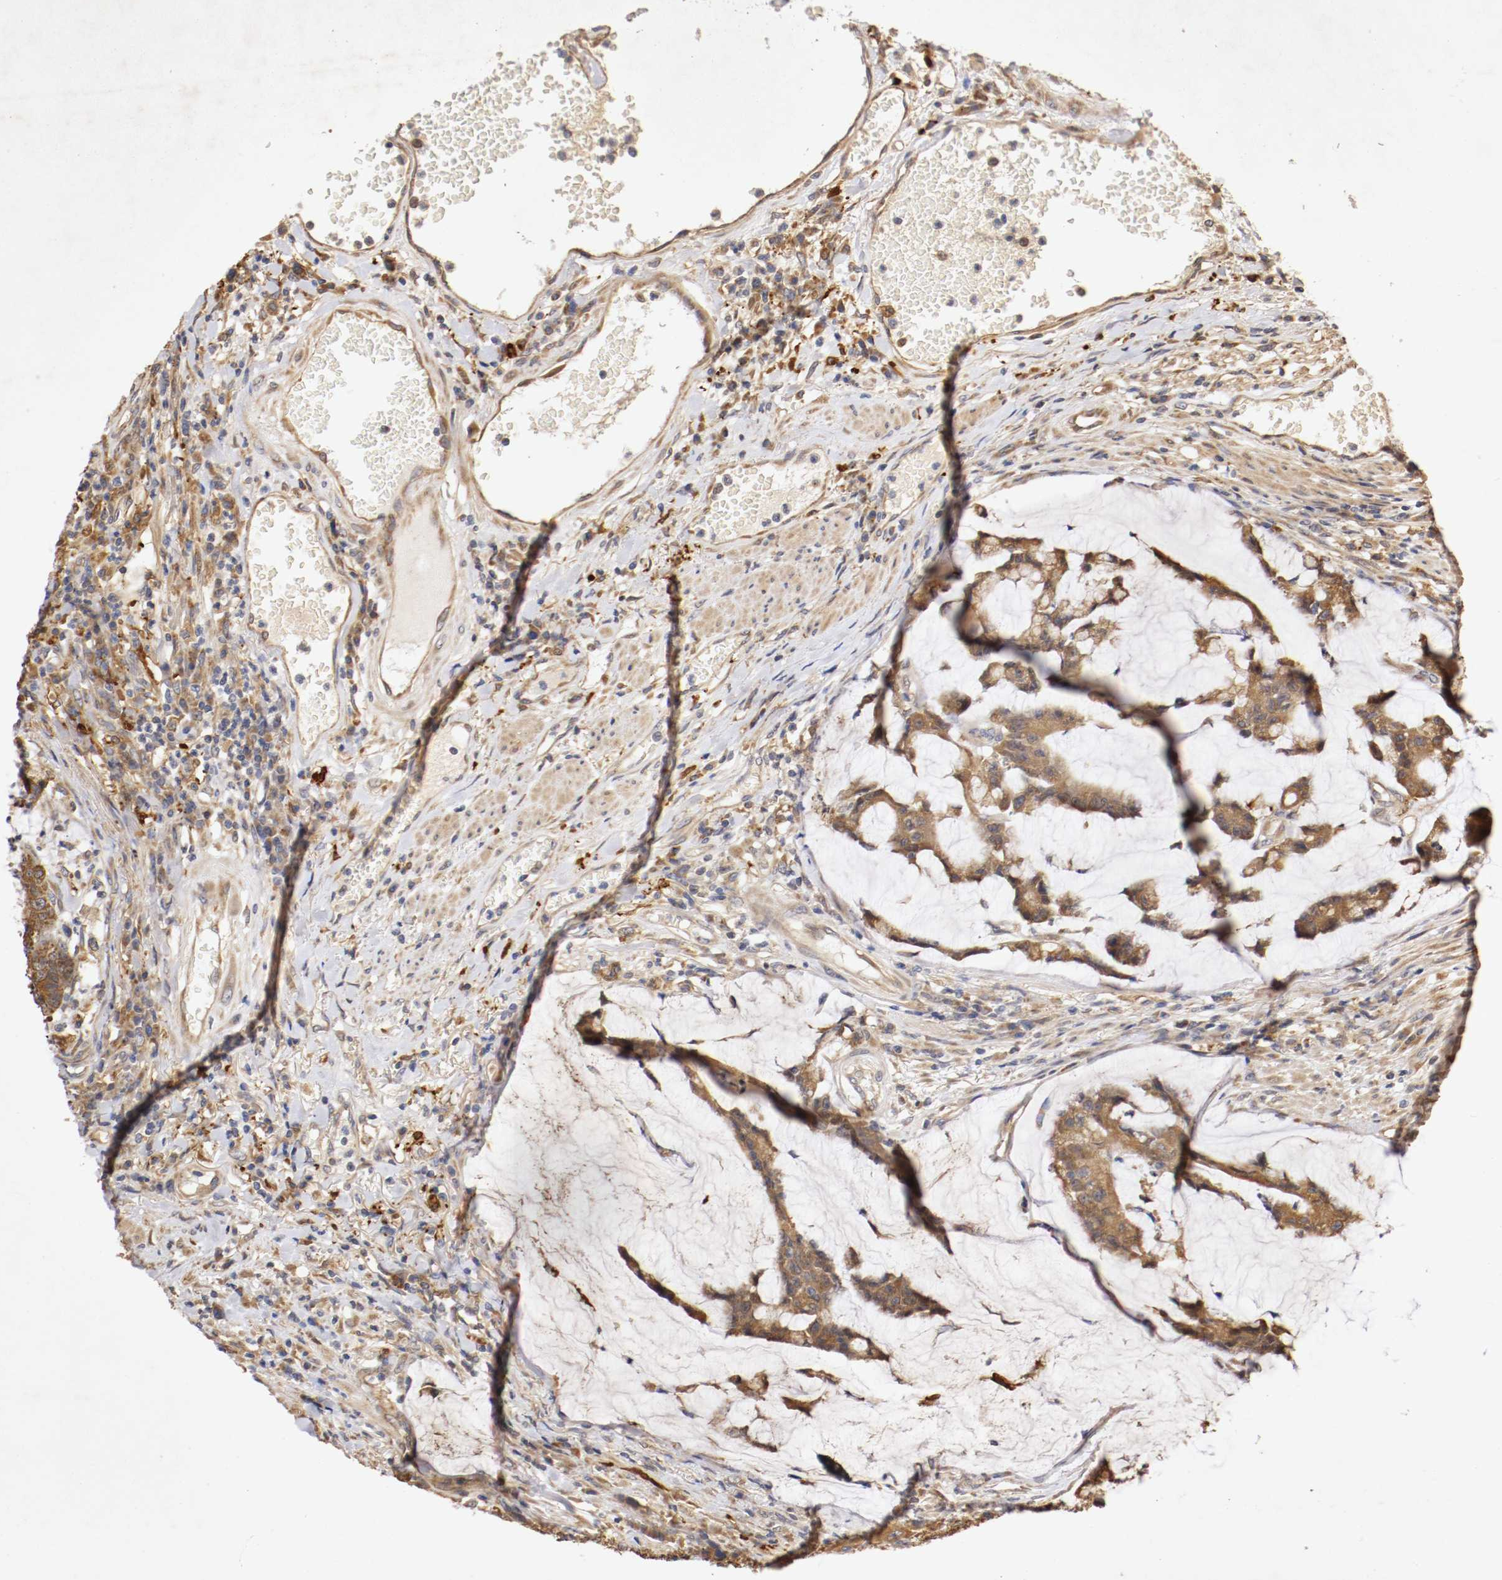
{"staining": {"intensity": "strong", "quantity": ">75%", "location": "cytoplasmic/membranous"}, "tissue": "colorectal cancer", "cell_type": "Tumor cells", "image_type": "cancer", "snomed": [{"axis": "morphology", "description": "Adenocarcinoma, NOS"}, {"axis": "topography", "description": "Colon"}], "caption": "High-magnification brightfield microscopy of colorectal cancer stained with DAB (brown) and counterstained with hematoxylin (blue). tumor cells exhibit strong cytoplasmic/membranous expression is present in approximately>75% of cells. Nuclei are stained in blue.", "gene": "VEZT", "patient": {"sex": "female", "age": 84}}